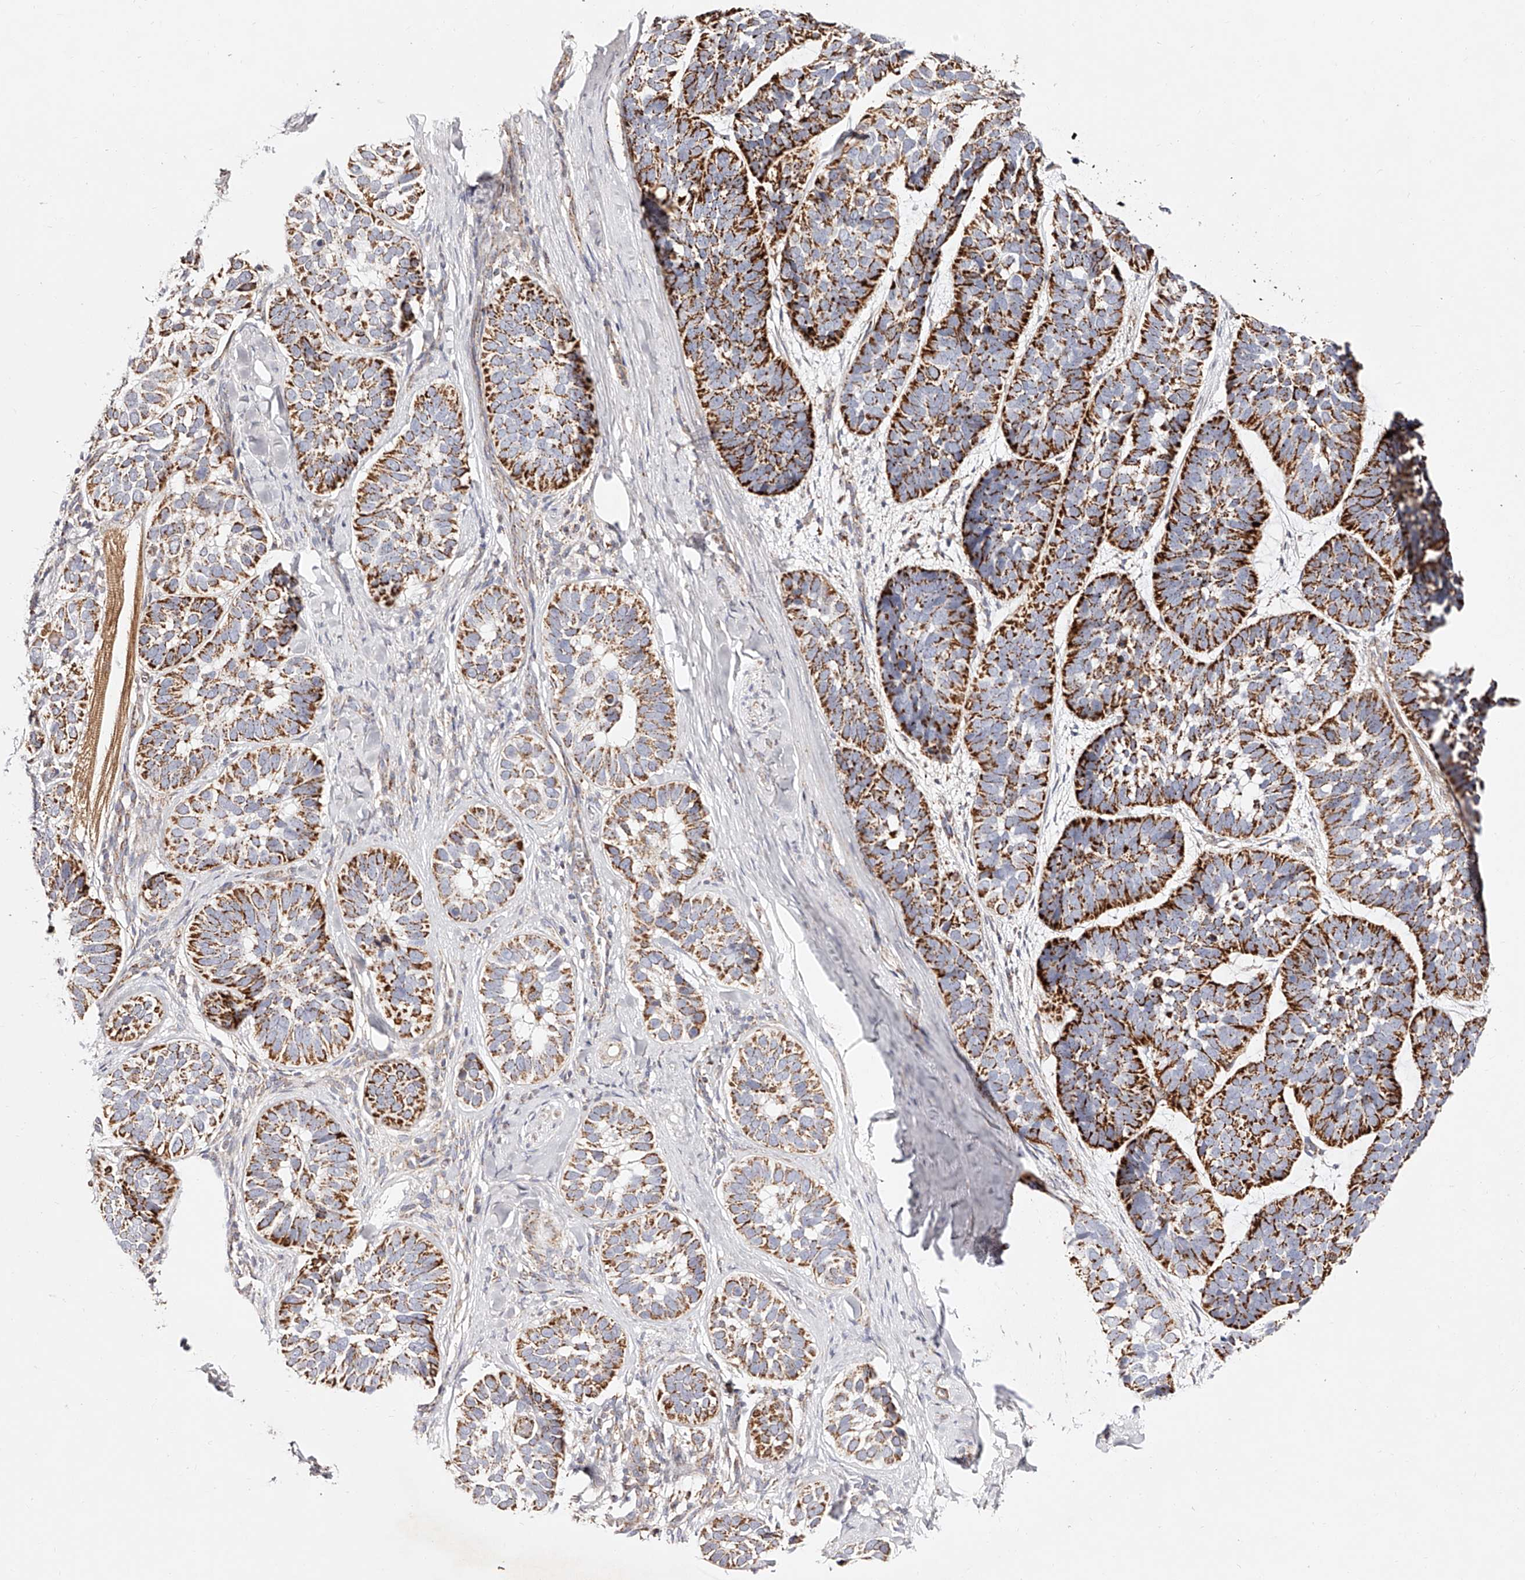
{"staining": {"intensity": "strong", "quantity": ">75%", "location": "cytoplasmic/membranous"}, "tissue": "skin cancer", "cell_type": "Tumor cells", "image_type": "cancer", "snomed": [{"axis": "morphology", "description": "Basal cell carcinoma"}, {"axis": "topography", "description": "Skin"}], "caption": "This micrograph displays immunohistochemistry staining of skin basal cell carcinoma, with high strong cytoplasmic/membranous expression in about >75% of tumor cells.", "gene": "NDUFV3", "patient": {"sex": "male", "age": 62}}